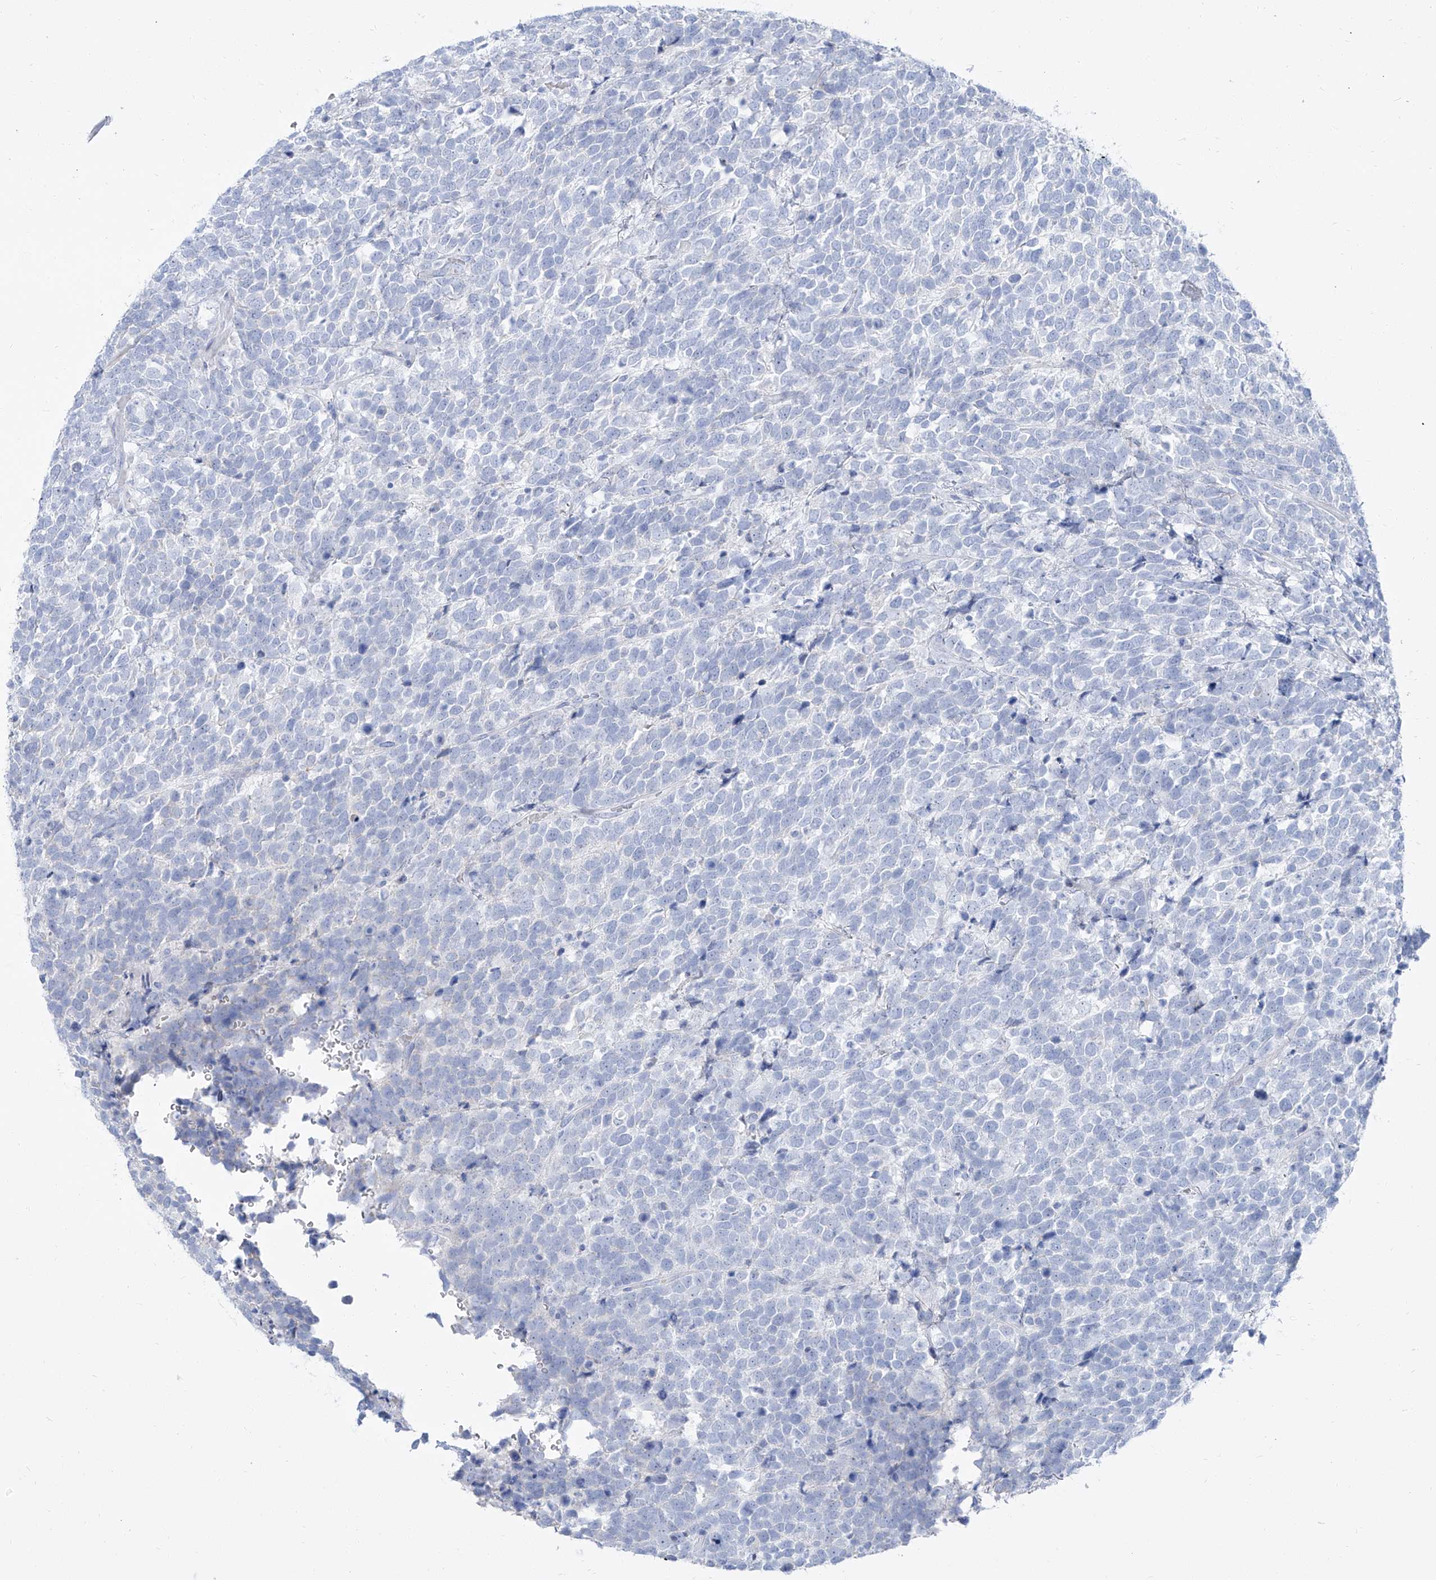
{"staining": {"intensity": "negative", "quantity": "none", "location": "none"}, "tissue": "urothelial cancer", "cell_type": "Tumor cells", "image_type": "cancer", "snomed": [{"axis": "morphology", "description": "Urothelial carcinoma, High grade"}, {"axis": "topography", "description": "Urinary bladder"}], "caption": "A high-resolution micrograph shows immunohistochemistry staining of urothelial carcinoma (high-grade), which displays no significant staining in tumor cells.", "gene": "TXLNB", "patient": {"sex": "female", "age": 82}}